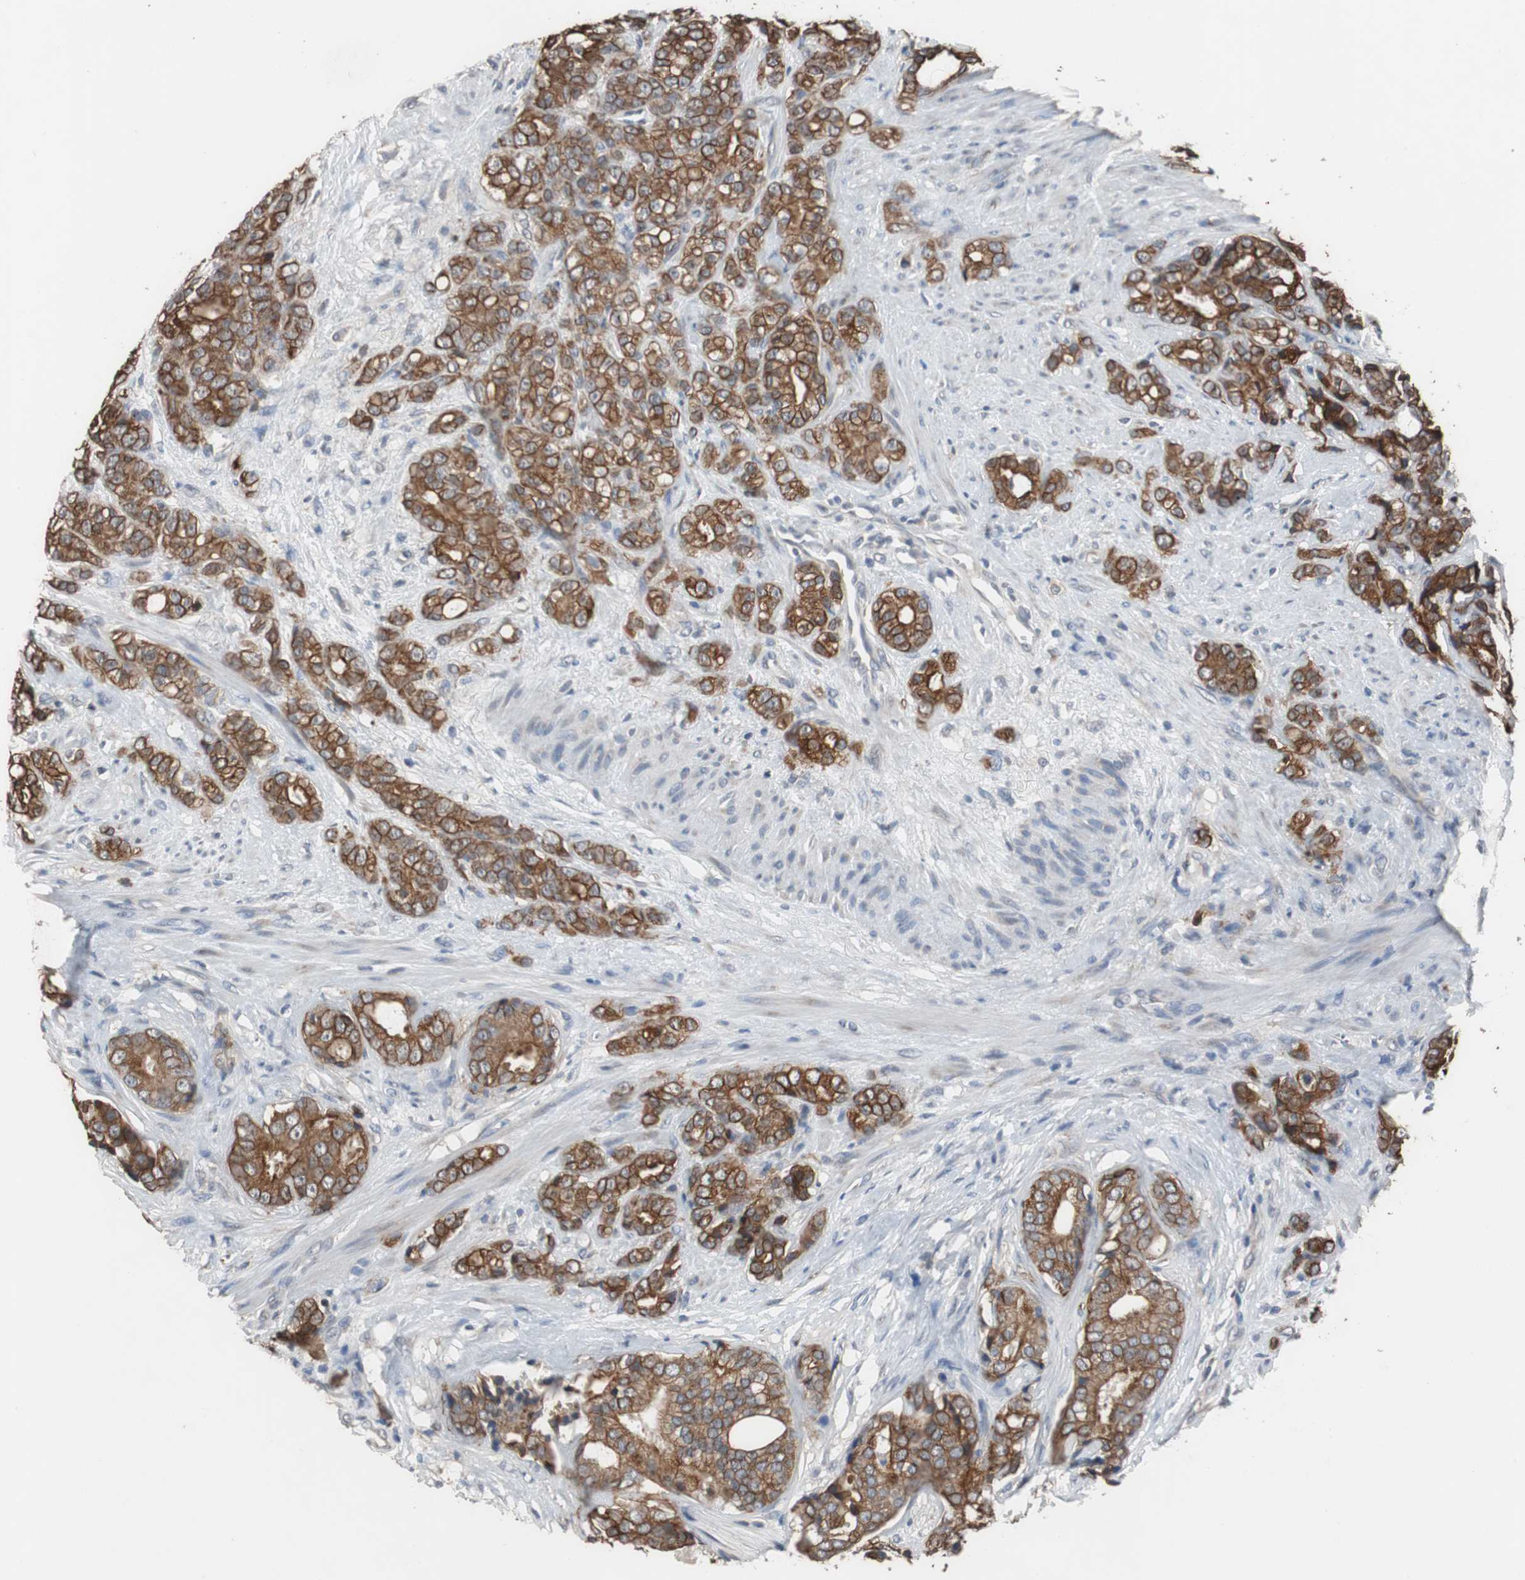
{"staining": {"intensity": "strong", "quantity": ">75%", "location": "cytoplasmic/membranous"}, "tissue": "prostate cancer", "cell_type": "Tumor cells", "image_type": "cancer", "snomed": [{"axis": "morphology", "description": "Adenocarcinoma, Low grade"}, {"axis": "topography", "description": "Prostate"}], "caption": "Immunohistochemical staining of prostate cancer demonstrates high levels of strong cytoplasmic/membranous positivity in about >75% of tumor cells. The staining was performed using DAB, with brown indicating positive protein expression. Nuclei are stained blue with hematoxylin.", "gene": "USP10", "patient": {"sex": "male", "age": 58}}